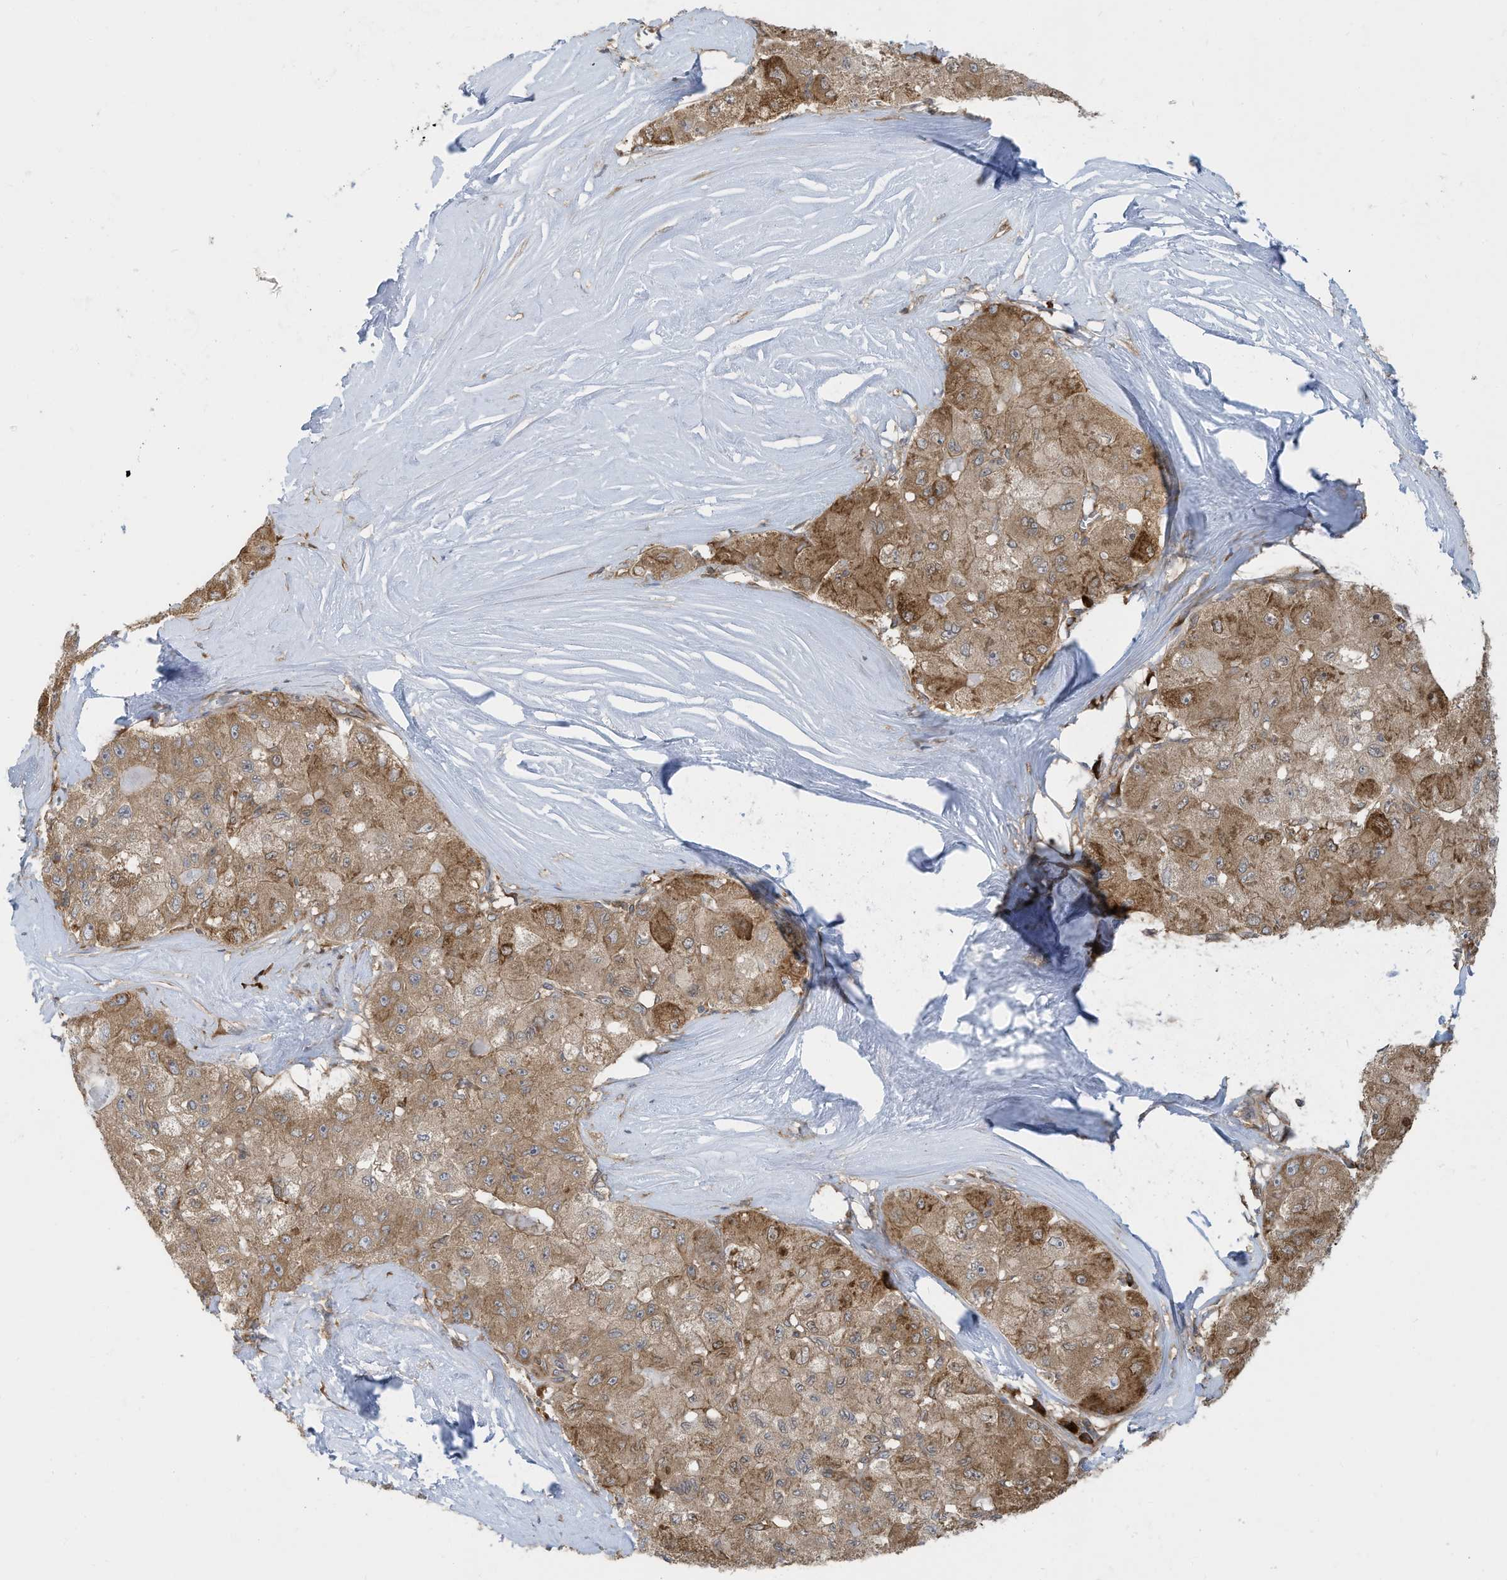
{"staining": {"intensity": "moderate", "quantity": ">75%", "location": "cytoplasmic/membranous"}, "tissue": "liver cancer", "cell_type": "Tumor cells", "image_type": "cancer", "snomed": [{"axis": "morphology", "description": "Carcinoma, Hepatocellular, NOS"}, {"axis": "topography", "description": "Liver"}], "caption": "Moderate cytoplasmic/membranous protein positivity is present in about >75% of tumor cells in hepatocellular carcinoma (liver). The protein is shown in brown color, while the nuclei are stained blue.", "gene": "USE1", "patient": {"sex": "male", "age": 80}}